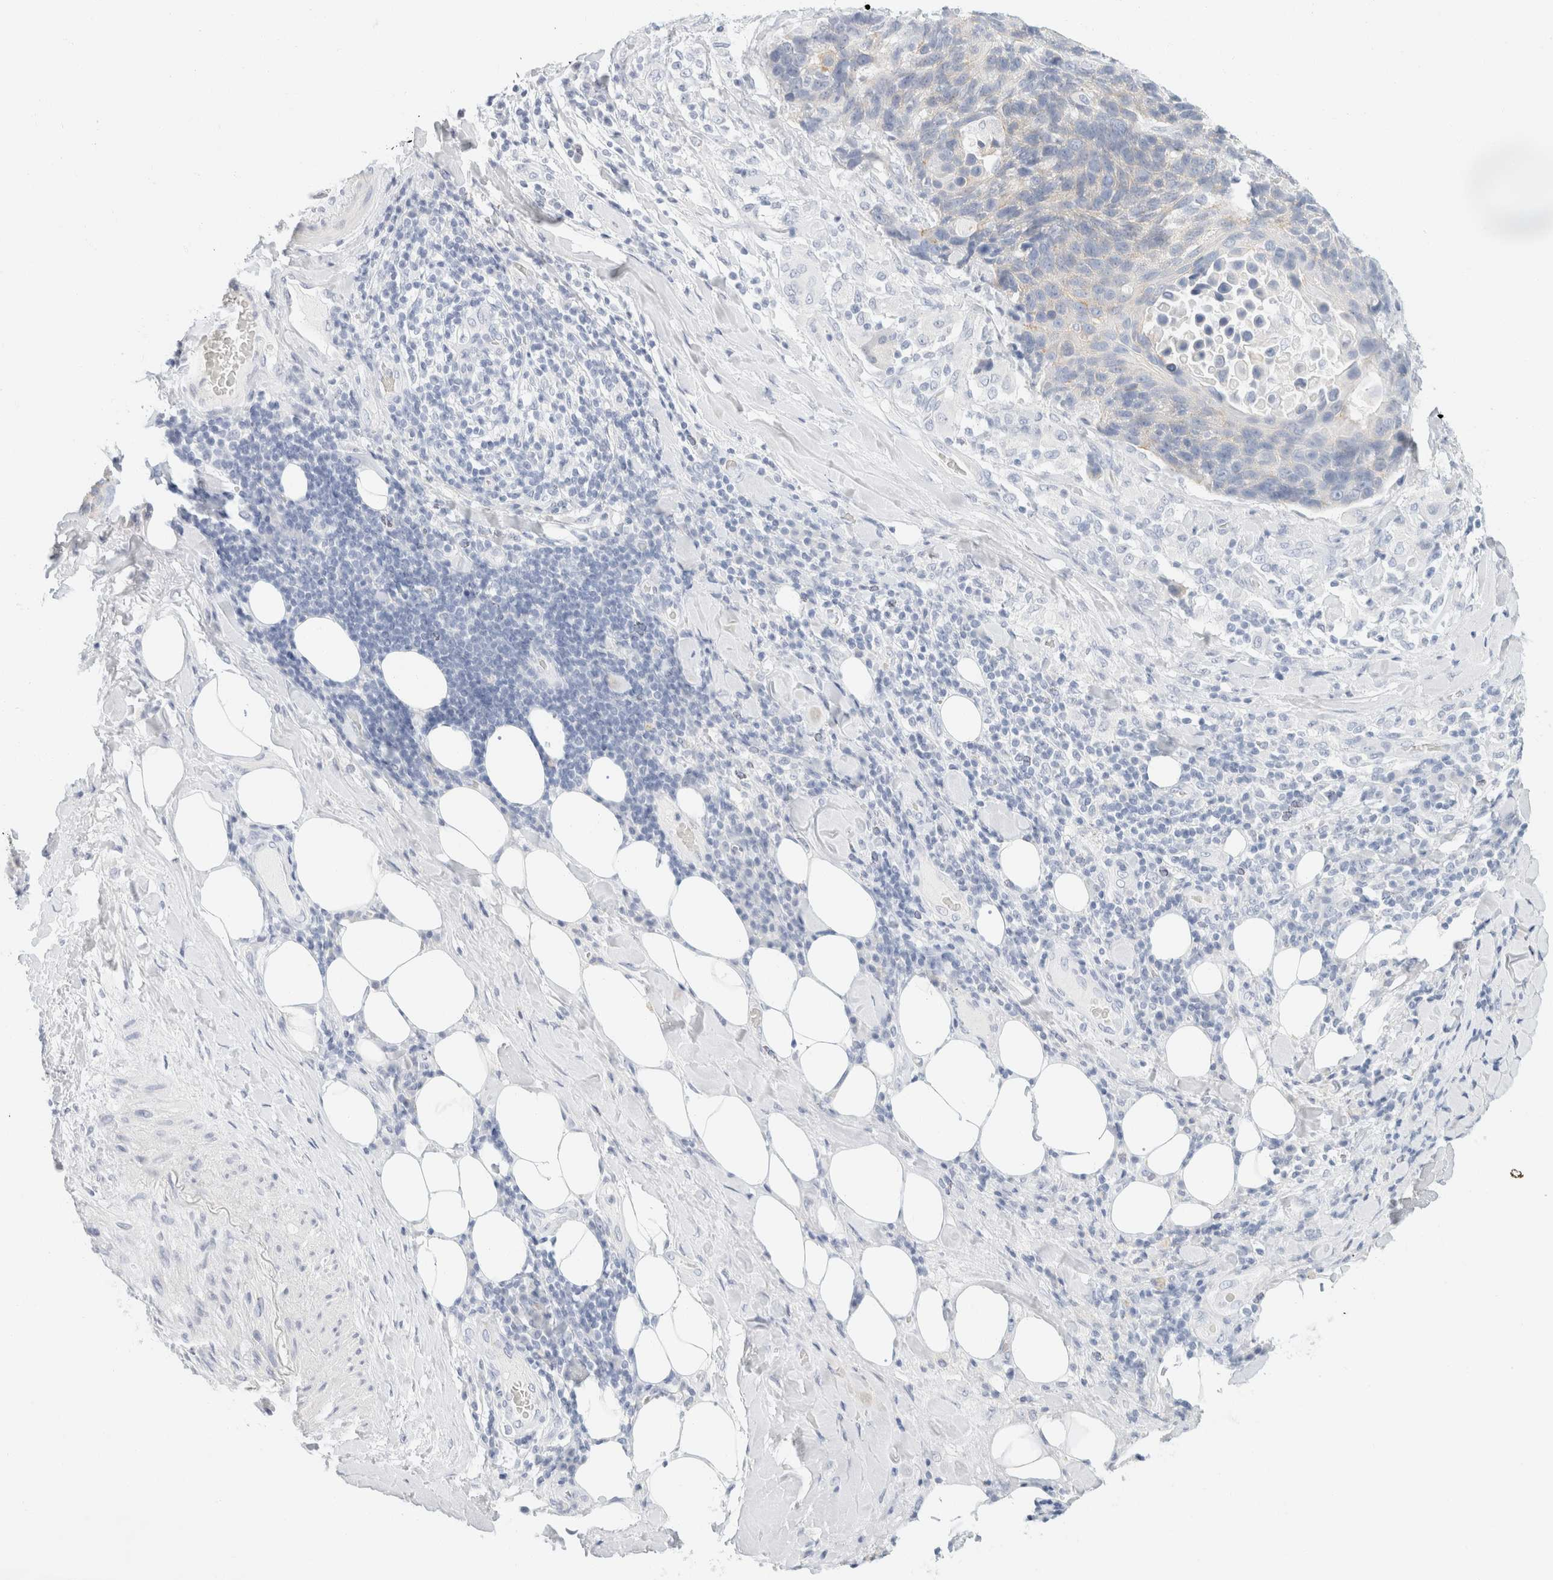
{"staining": {"intensity": "weak", "quantity": "<25%", "location": "cytoplasmic/membranous"}, "tissue": "lung cancer", "cell_type": "Tumor cells", "image_type": "cancer", "snomed": [{"axis": "morphology", "description": "Squamous cell carcinoma, NOS"}, {"axis": "topography", "description": "Lung"}], "caption": "Immunohistochemical staining of lung cancer exhibits no significant expression in tumor cells.", "gene": "KRT20", "patient": {"sex": "male", "age": 66}}